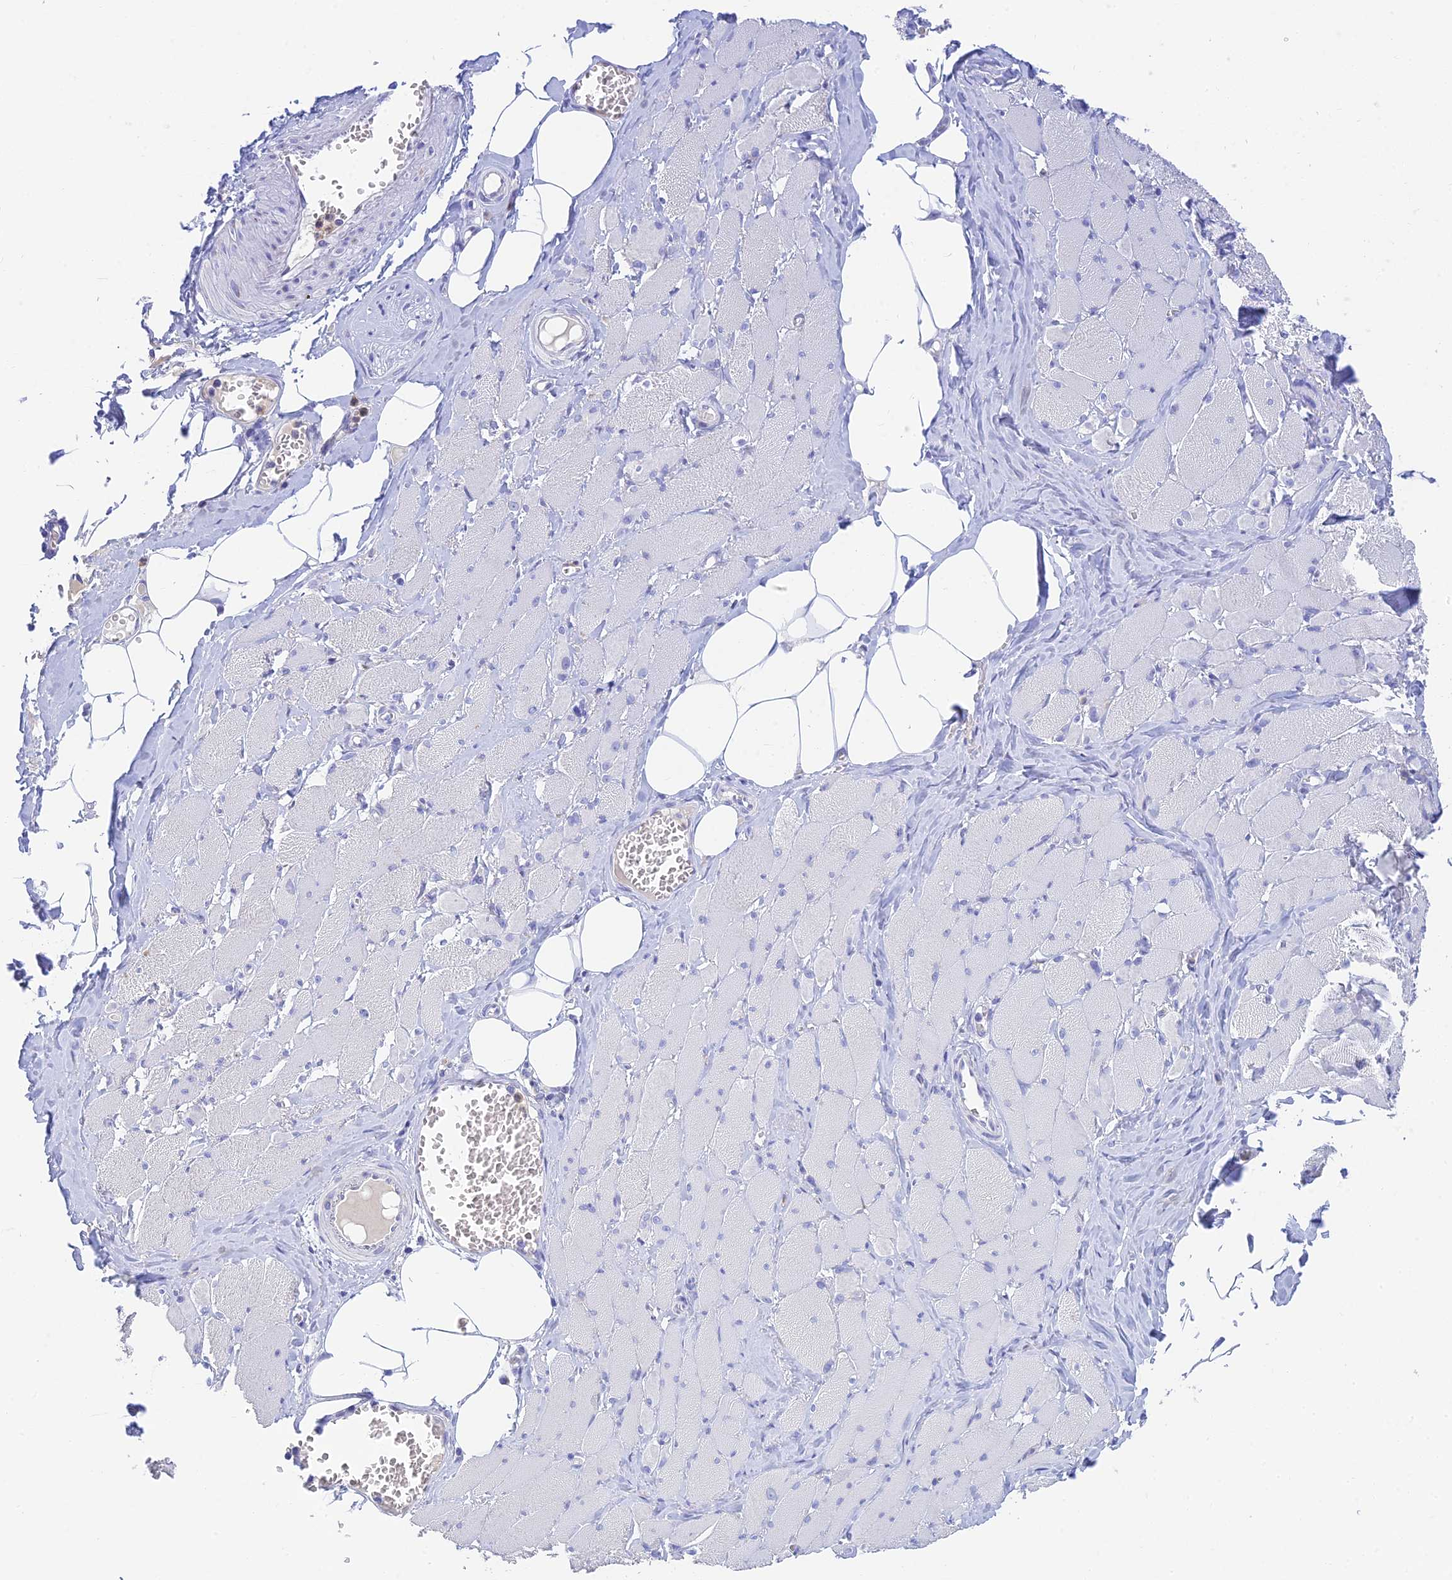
{"staining": {"intensity": "negative", "quantity": "none", "location": "none"}, "tissue": "skeletal muscle", "cell_type": "Myocytes", "image_type": "normal", "snomed": [{"axis": "morphology", "description": "Normal tissue, NOS"}, {"axis": "morphology", "description": "Basal cell carcinoma"}, {"axis": "topography", "description": "Skeletal muscle"}], "caption": "DAB immunohistochemical staining of unremarkable skeletal muscle exhibits no significant positivity in myocytes.", "gene": "INTS13", "patient": {"sex": "female", "age": 64}}